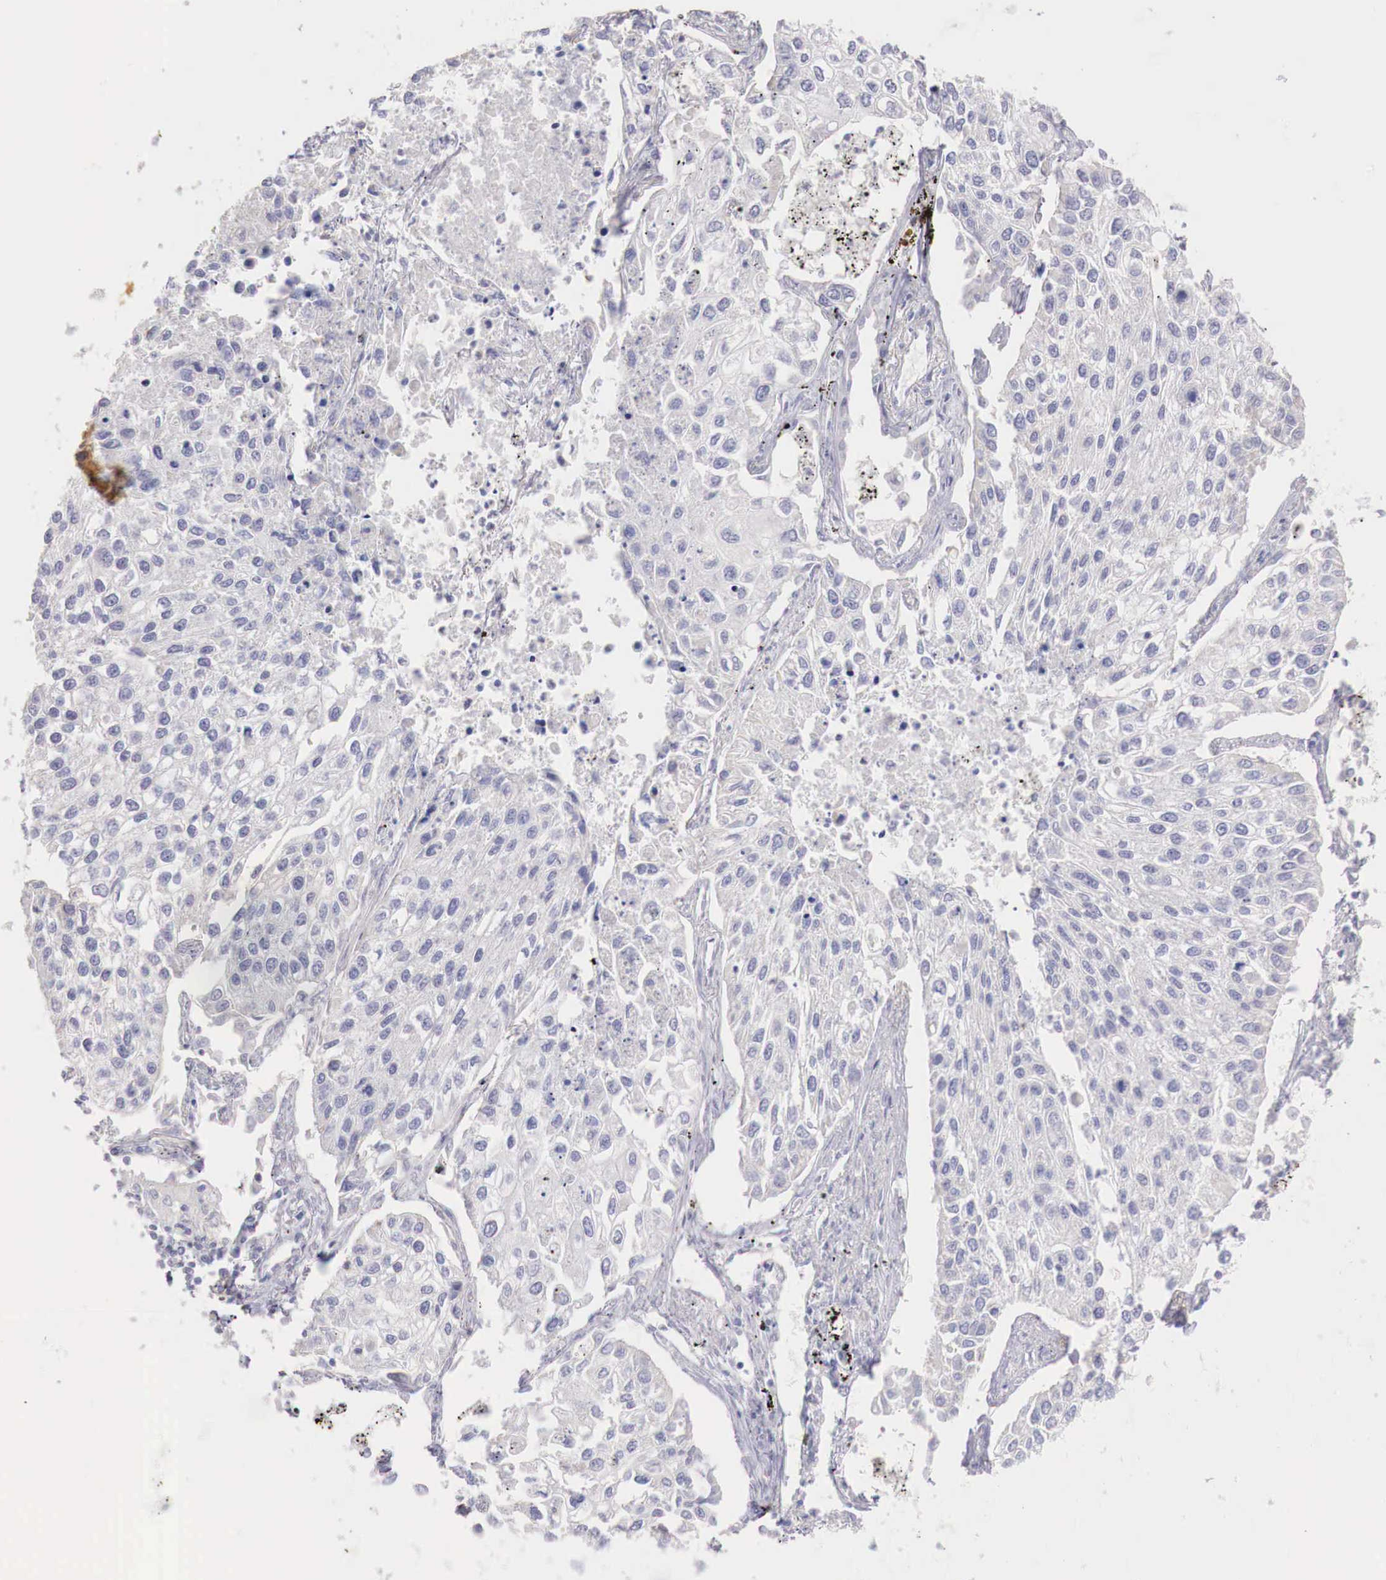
{"staining": {"intensity": "negative", "quantity": "none", "location": "none"}, "tissue": "lung cancer", "cell_type": "Tumor cells", "image_type": "cancer", "snomed": [{"axis": "morphology", "description": "Squamous cell carcinoma, NOS"}, {"axis": "topography", "description": "Lung"}], "caption": "This is an IHC histopathology image of lung cancer (squamous cell carcinoma). There is no expression in tumor cells.", "gene": "TRIM13", "patient": {"sex": "male", "age": 75}}